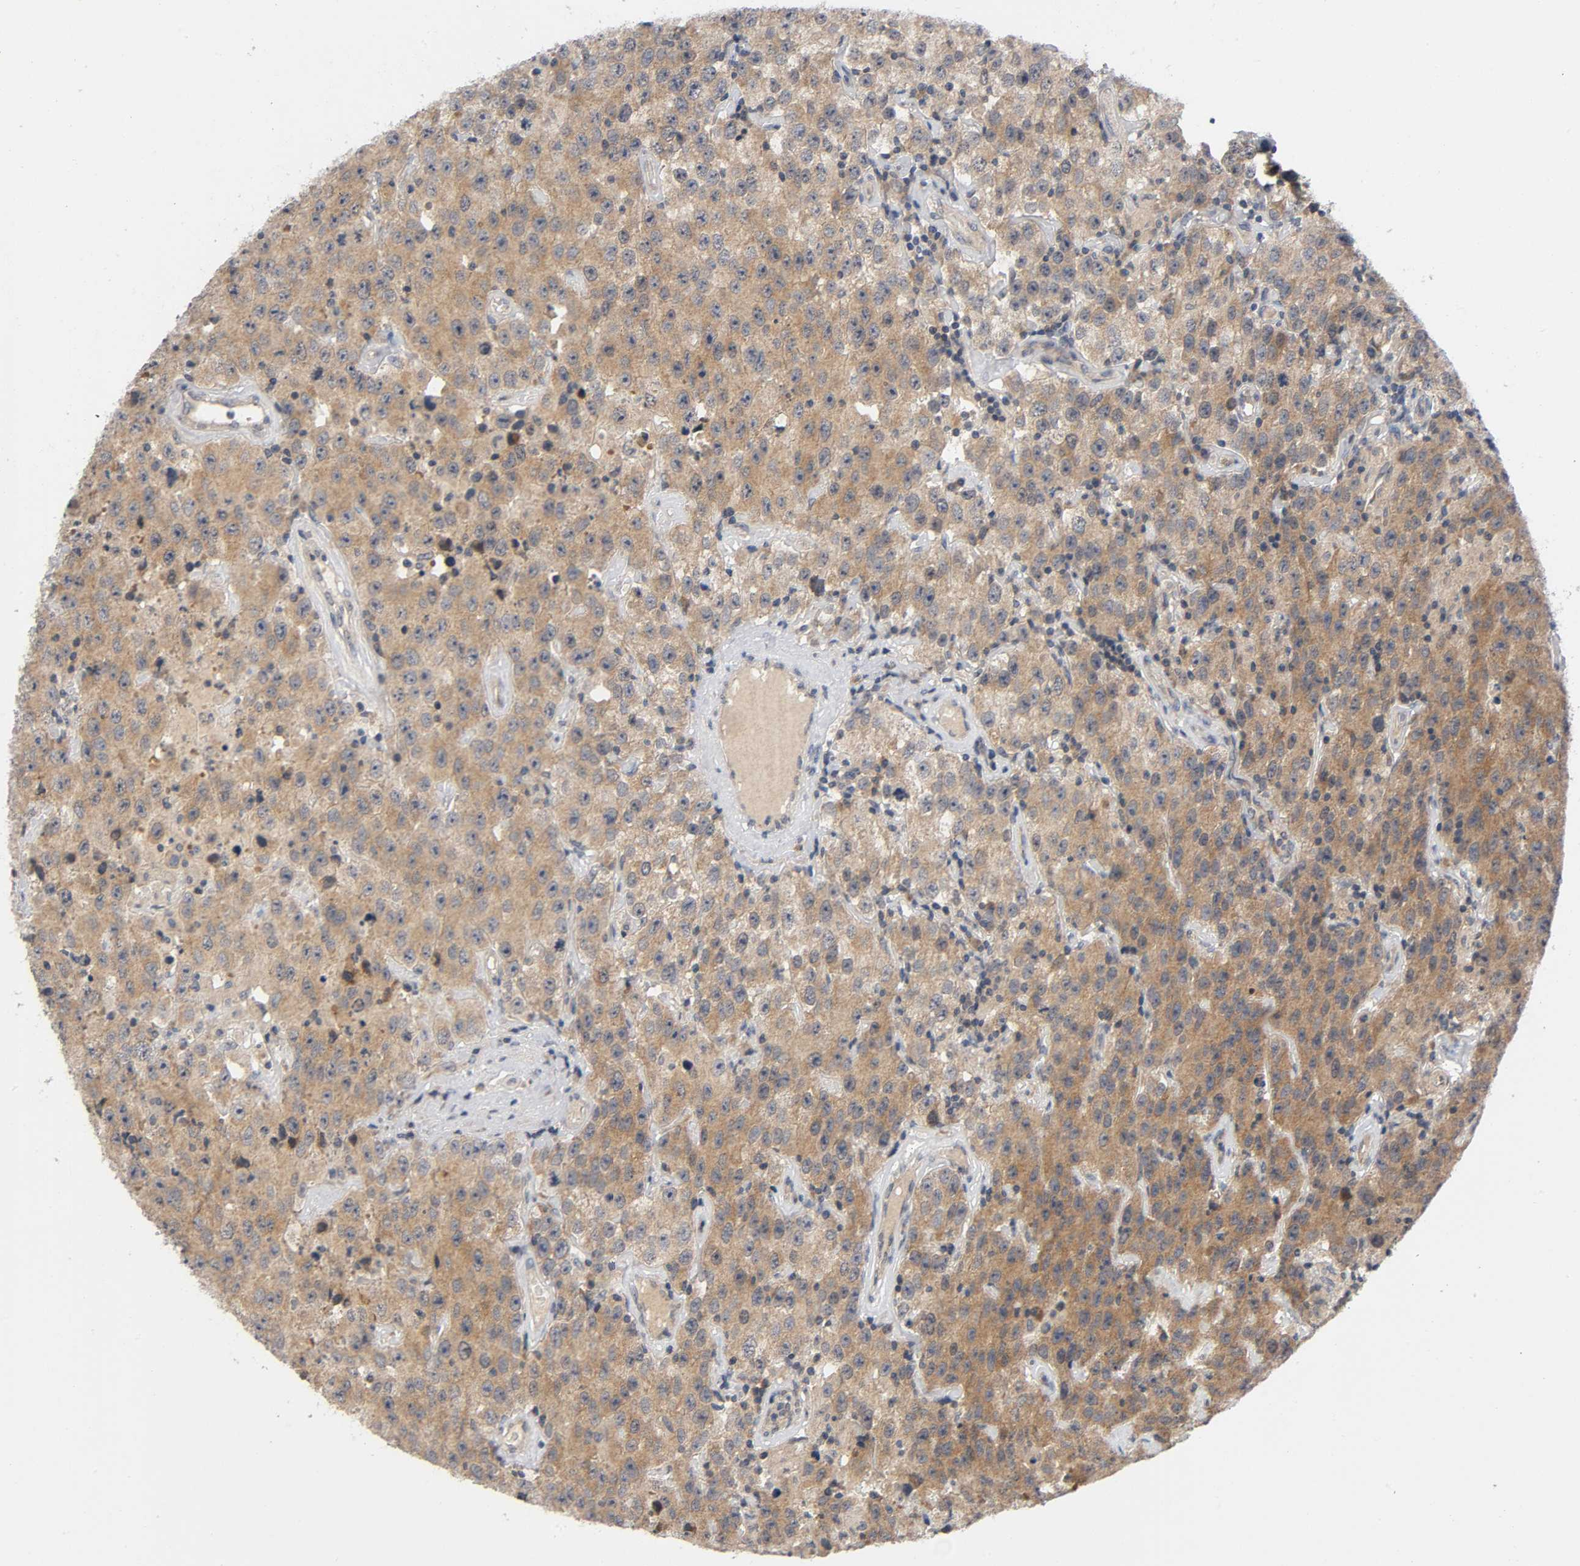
{"staining": {"intensity": "moderate", "quantity": ">75%", "location": "cytoplasmic/membranous"}, "tissue": "testis cancer", "cell_type": "Tumor cells", "image_type": "cancer", "snomed": [{"axis": "morphology", "description": "Seminoma, NOS"}, {"axis": "topography", "description": "Testis"}], "caption": "A medium amount of moderate cytoplasmic/membranous positivity is seen in approximately >75% of tumor cells in testis seminoma tissue. (IHC, brightfield microscopy, high magnification).", "gene": "MAPK8", "patient": {"sex": "male", "age": 52}}